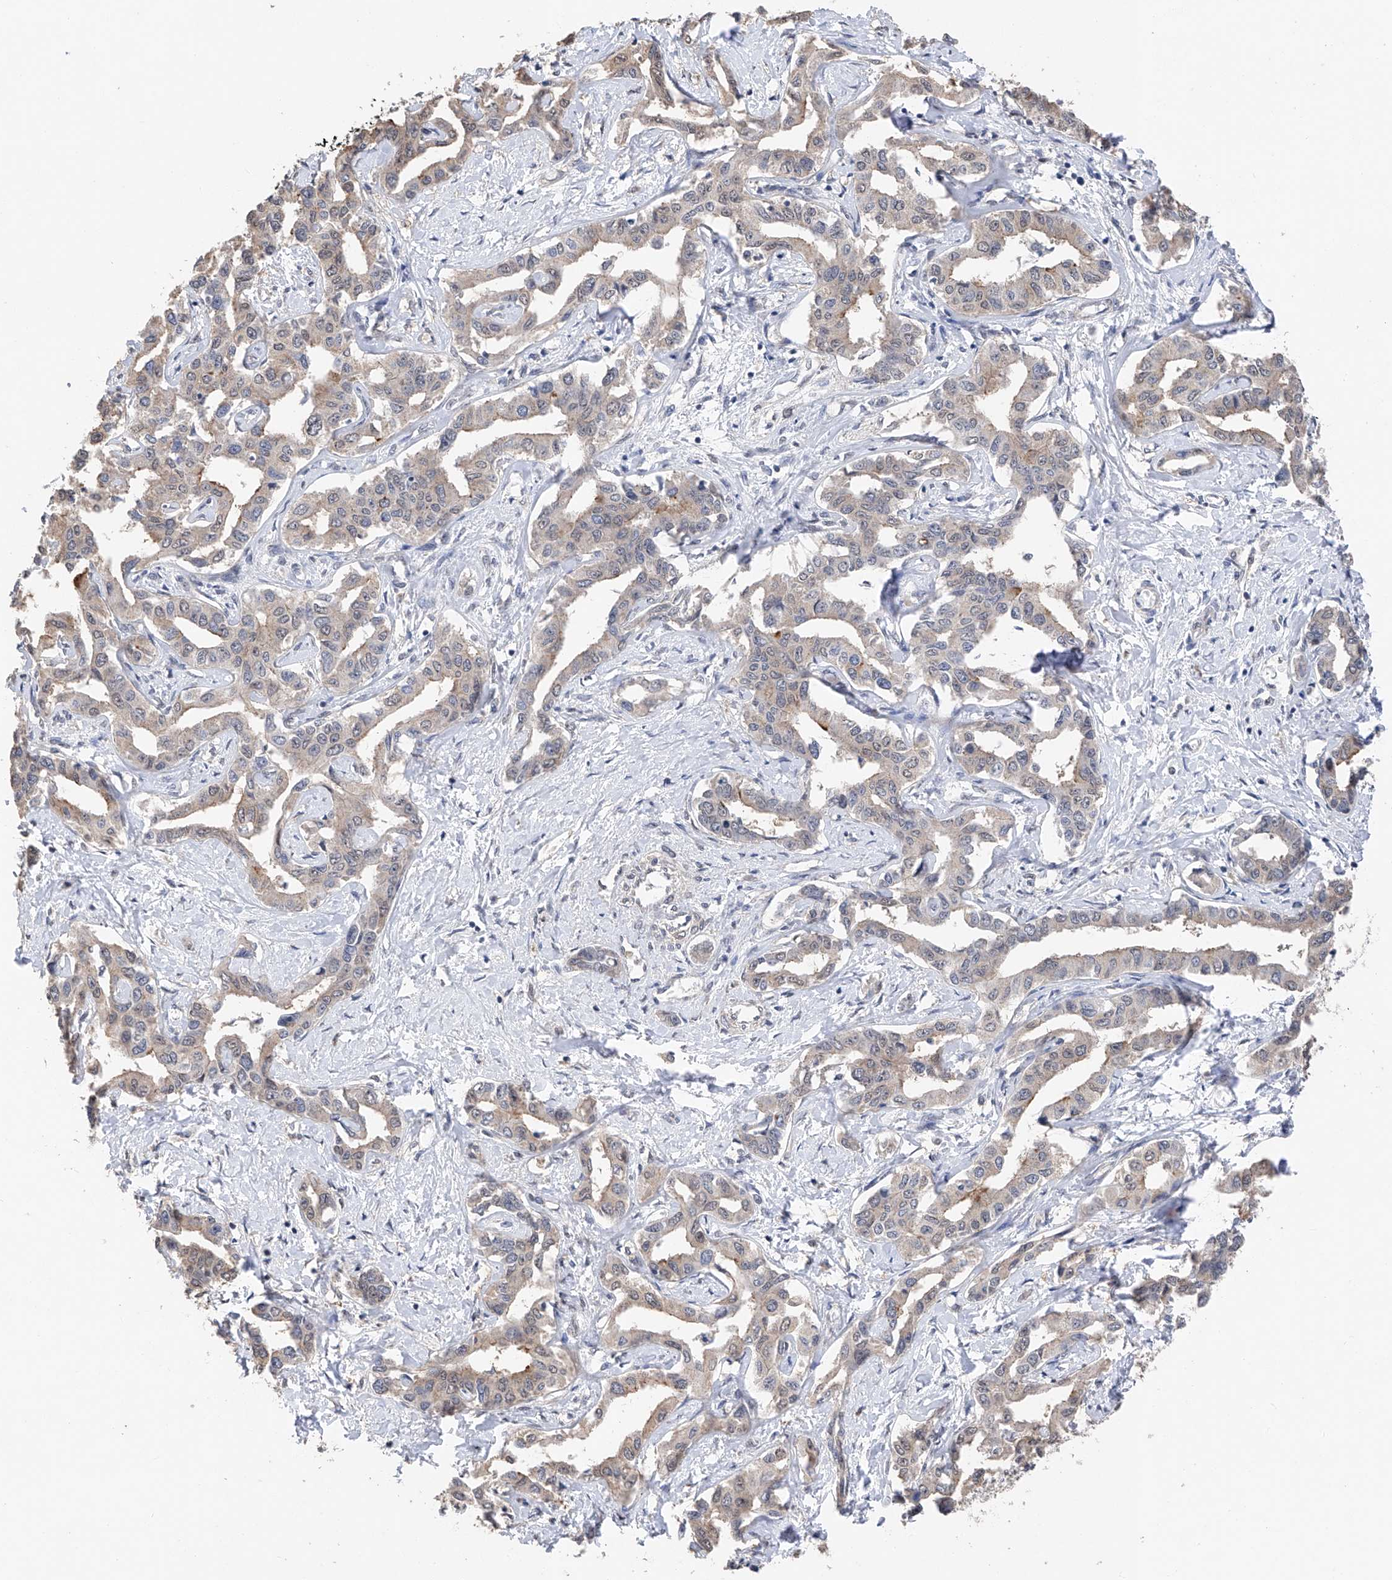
{"staining": {"intensity": "weak", "quantity": "<25%", "location": "cytoplasmic/membranous"}, "tissue": "liver cancer", "cell_type": "Tumor cells", "image_type": "cancer", "snomed": [{"axis": "morphology", "description": "Cholangiocarcinoma"}, {"axis": "topography", "description": "Liver"}], "caption": "Human liver cholangiocarcinoma stained for a protein using IHC demonstrates no positivity in tumor cells.", "gene": "DMAP1", "patient": {"sex": "male", "age": 59}}